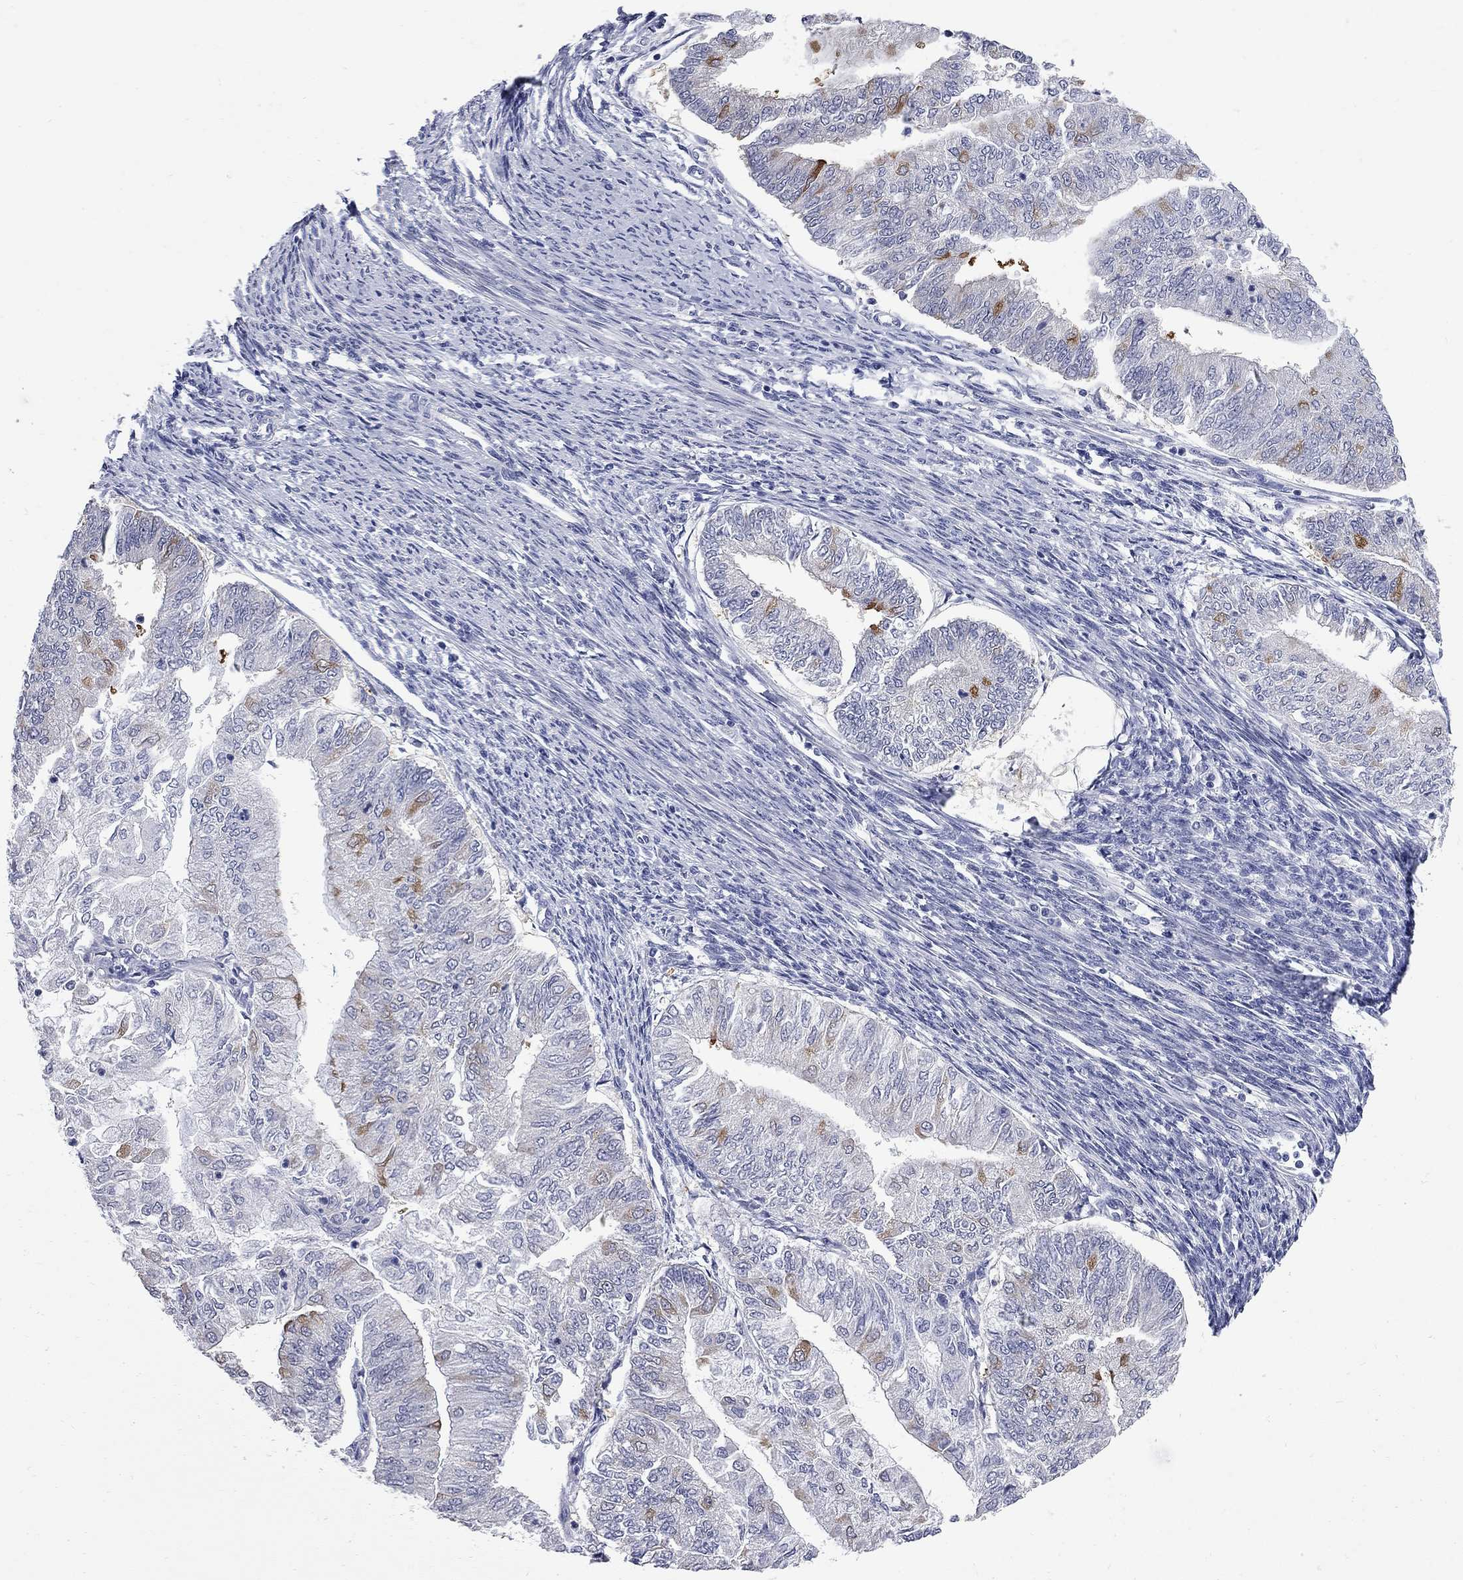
{"staining": {"intensity": "moderate", "quantity": "<25%", "location": "cytoplasmic/membranous"}, "tissue": "endometrial cancer", "cell_type": "Tumor cells", "image_type": "cancer", "snomed": [{"axis": "morphology", "description": "Adenocarcinoma, NOS"}, {"axis": "topography", "description": "Endometrium"}], "caption": "The micrograph demonstrates staining of adenocarcinoma (endometrial), revealing moderate cytoplasmic/membranous protein staining (brown color) within tumor cells. The staining was performed using DAB to visualize the protein expression in brown, while the nuclei were stained in blue with hematoxylin (Magnification: 20x).", "gene": "GALNT8", "patient": {"sex": "female", "age": 59}}